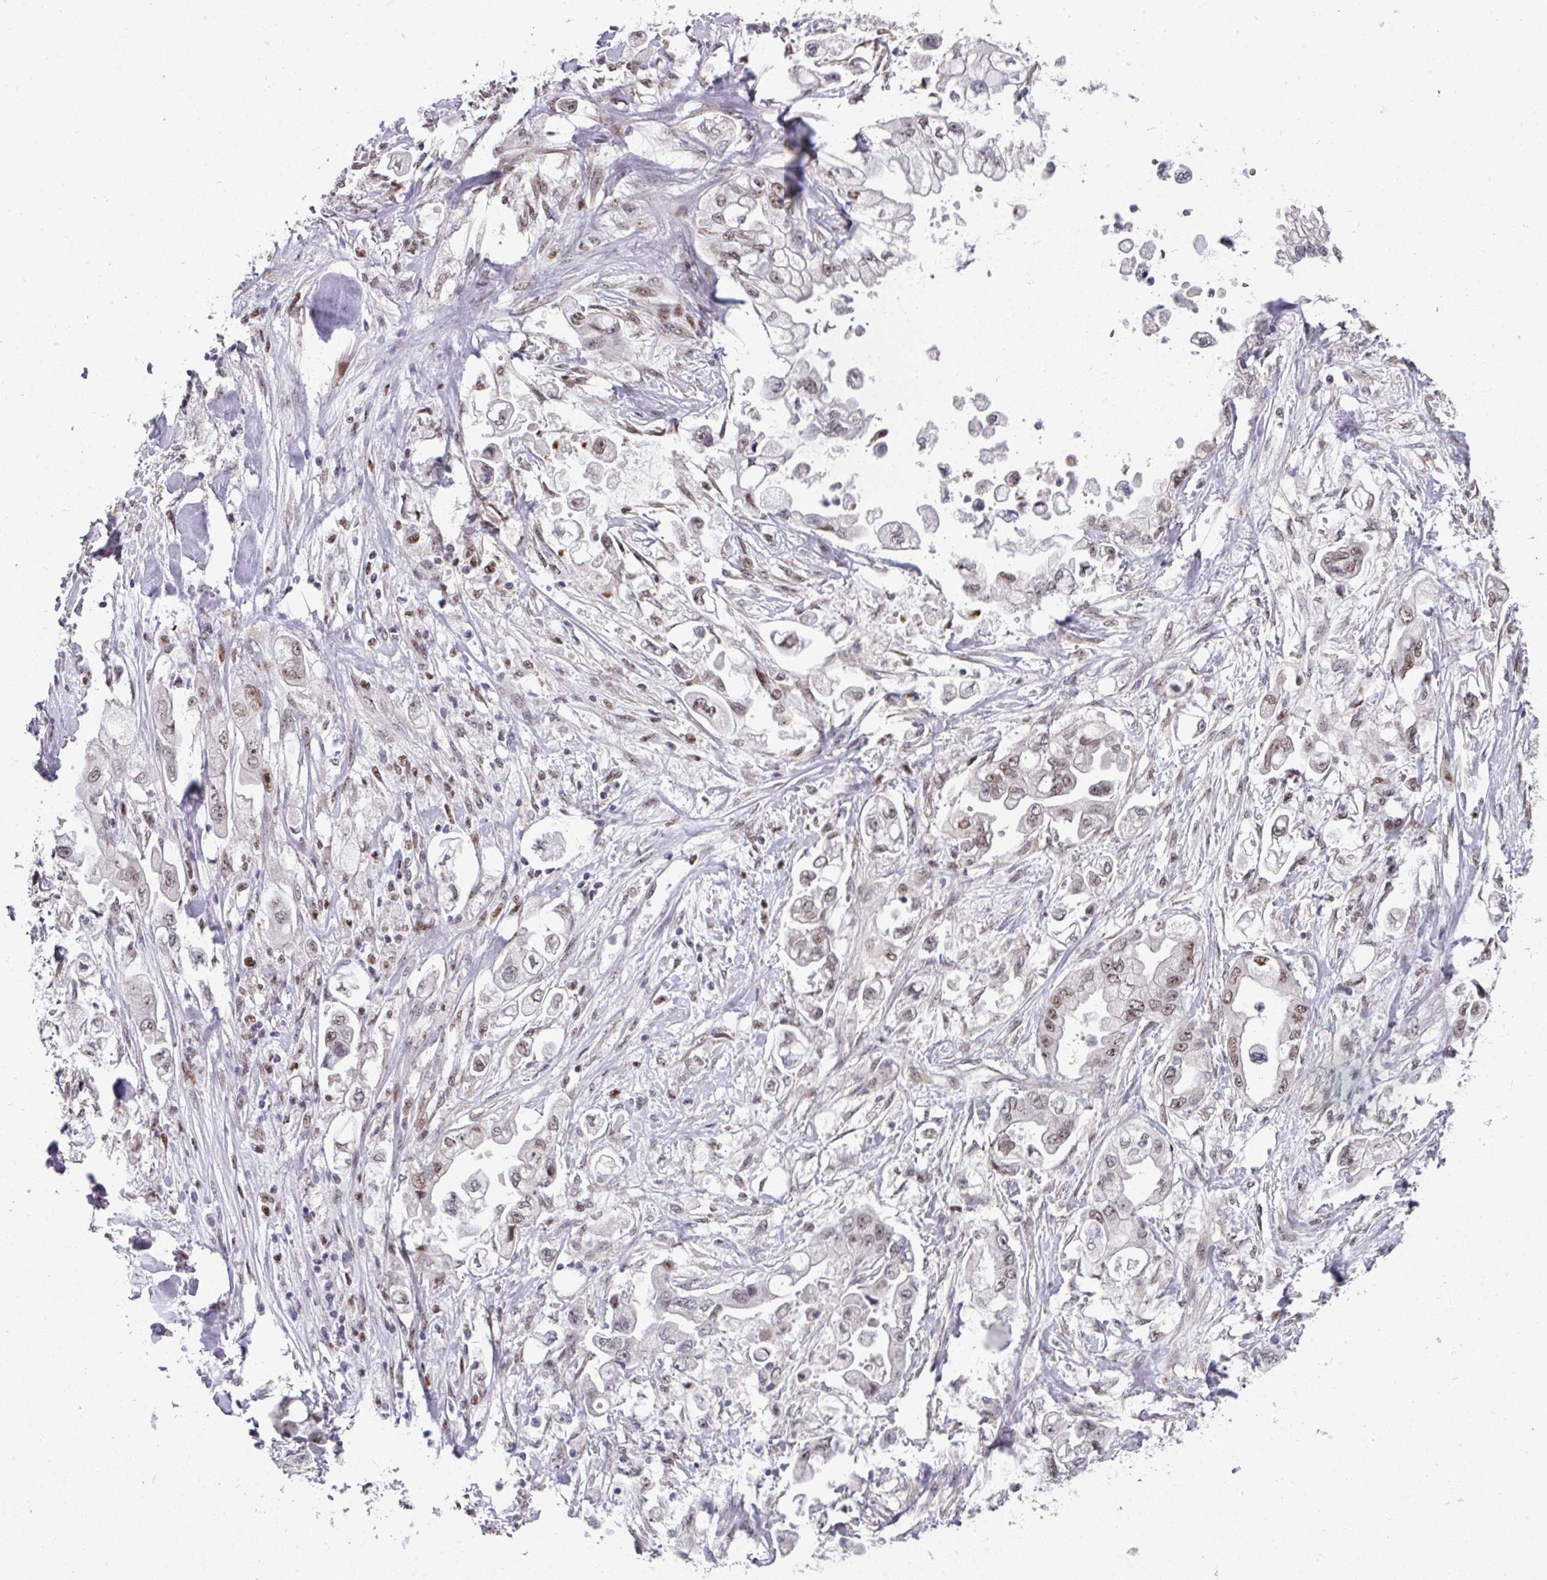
{"staining": {"intensity": "moderate", "quantity": ">75%", "location": "nuclear"}, "tissue": "stomach cancer", "cell_type": "Tumor cells", "image_type": "cancer", "snomed": [{"axis": "morphology", "description": "Adenocarcinoma, NOS"}, {"axis": "topography", "description": "Stomach"}], "caption": "Protein staining by immunohistochemistry displays moderate nuclear expression in approximately >75% of tumor cells in stomach cancer (adenocarcinoma).", "gene": "RAD50", "patient": {"sex": "male", "age": 62}}